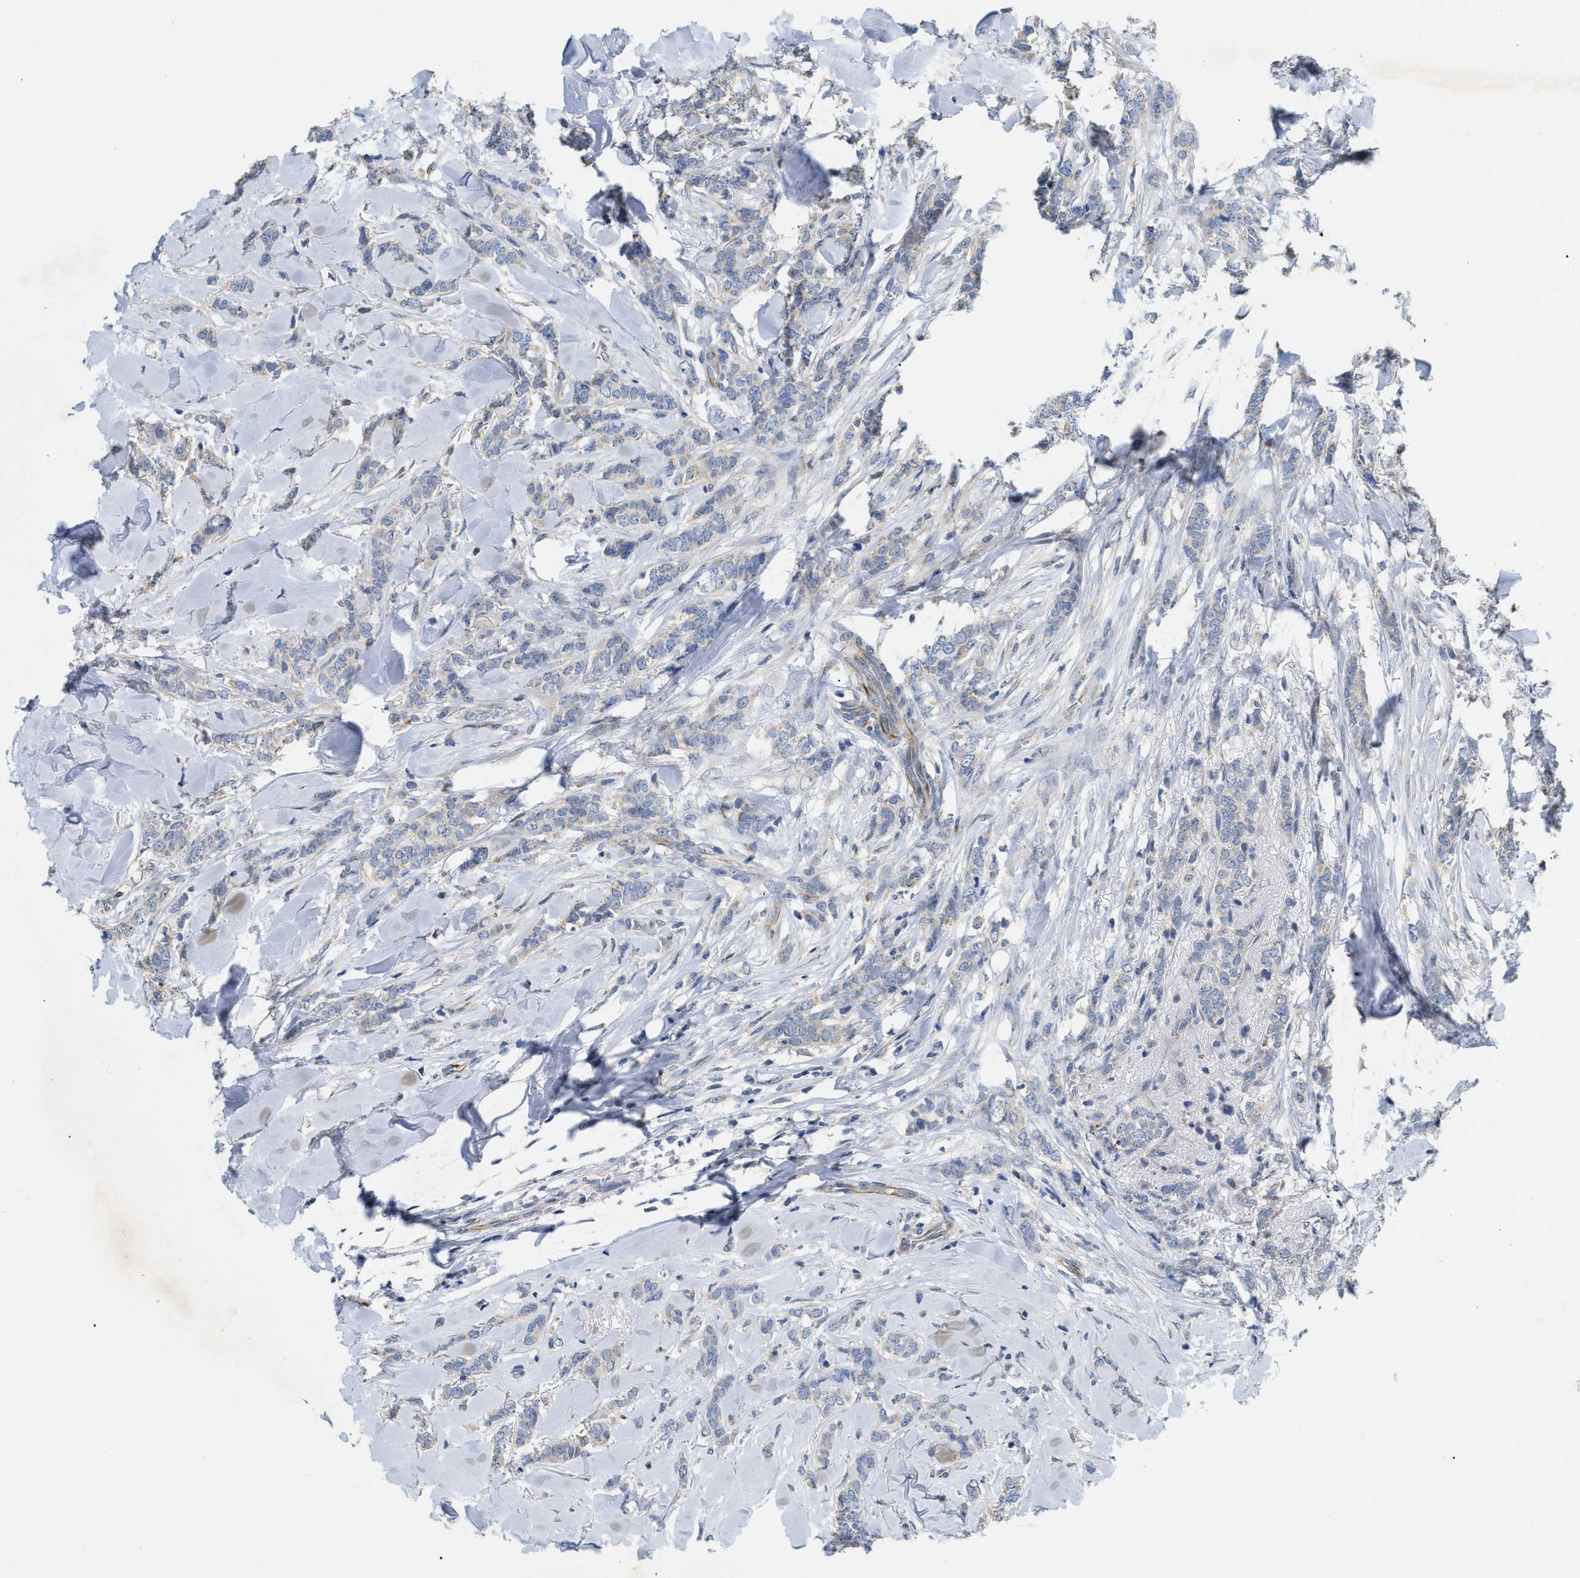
{"staining": {"intensity": "negative", "quantity": "none", "location": "none"}, "tissue": "breast cancer", "cell_type": "Tumor cells", "image_type": "cancer", "snomed": [{"axis": "morphology", "description": "Lobular carcinoma"}, {"axis": "topography", "description": "Skin"}, {"axis": "topography", "description": "Breast"}], "caption": "DAB immunohistochemical staining of lobular carcinoma (breast) displays no significant staining in tumor cells.", "gene": "DHX58", "patient": {"sex": "female", "age": 46}}